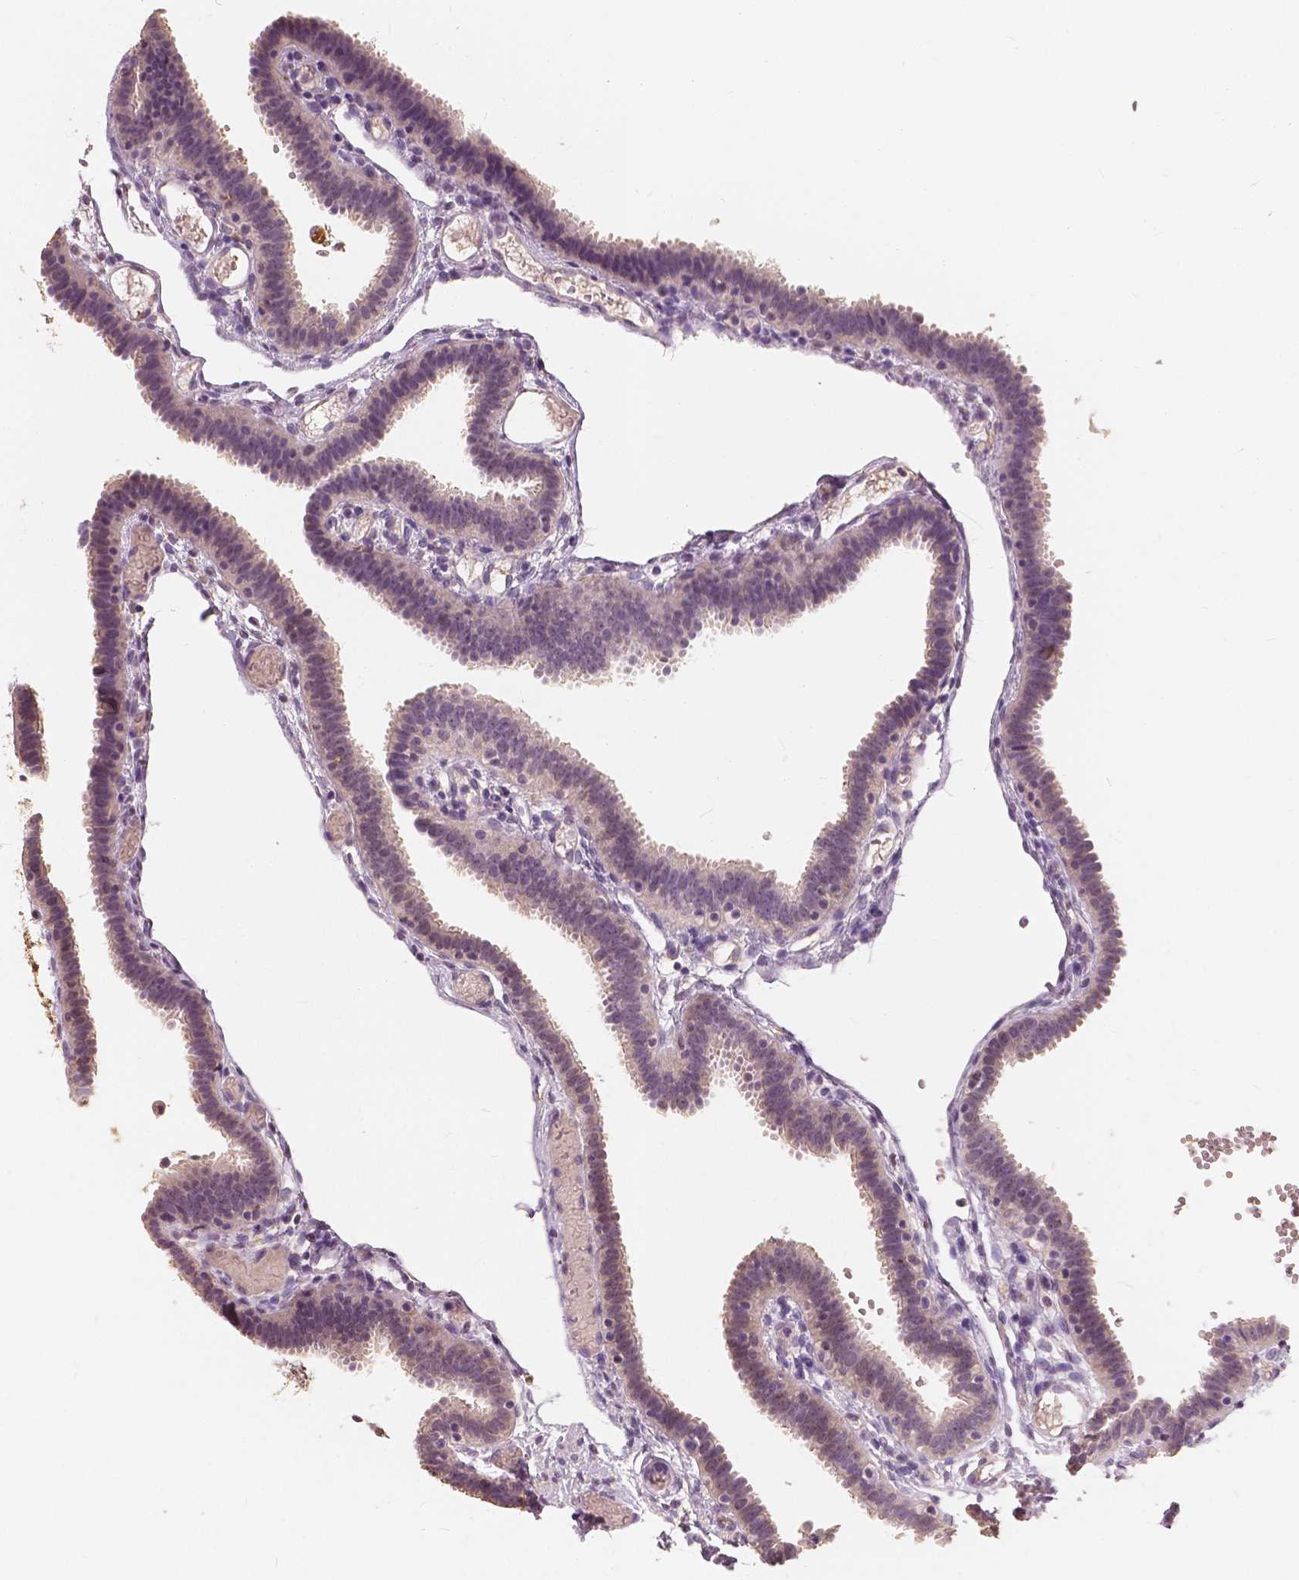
{"staining": {"intensity": "weak", "quantity": "25%-75%", "location": "cytoplasmic/membranous"}, "tissue": "fallopian tube", "cell_type": "Glandular cells", "image_type": "normal", "snomed": [{"axis": "morphology", "description": "Normal tissue, NOS"}, {"axis": "topography", "description": "Fallopian tube"}], "caption": "Fallopian tube stained for a protein exhibits weak cytoplasmic/membranous positivity in glandular cells. The staining is performed using DAB (3,3'-diaminobenzidine) brown chromogen to label protein expression. The nuclei are counter-stained blue using hematoxylin.", "gene": "SAT2", "patient": {"sex": "female", "age": 37}}